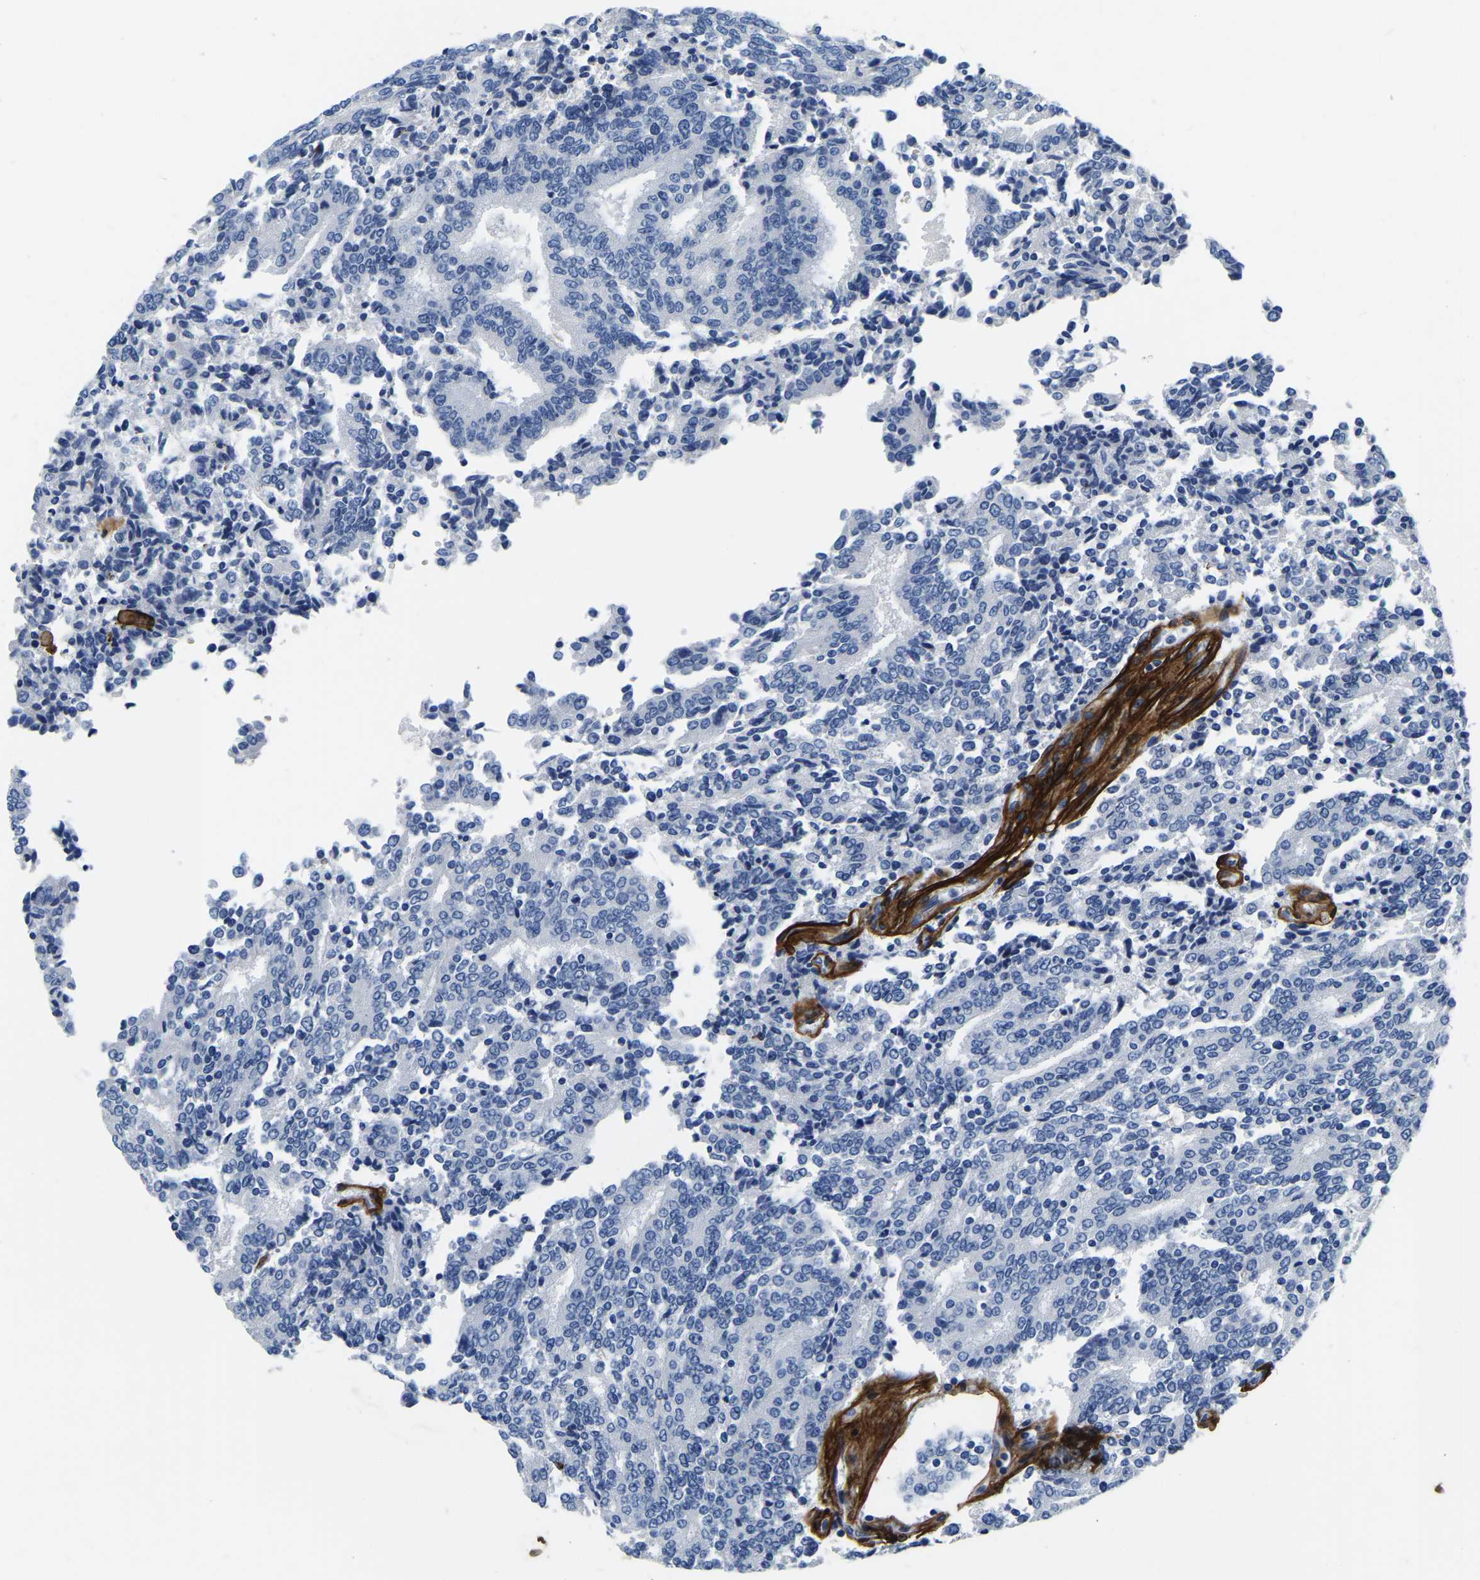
{"staining": {"intensity": "negative", "quantity": "none", "location": "none"}, "tissue": "prostate cancer", "cell_type": "Tumor cells", "image_type": "cancer", "snomed": [{"axis": "morphology", "description": "Normal tissue, NOS"}, {"axis": "morphology", "description": "Adenocarcinoma, High grade"}, {"axis": "topography", "description": "Prostate"}, {"axis": "topography", "description": "Seminal veicle"}], "caption": "Immunohistochemical staining of high-grade adenocarcinoma (prostate) demonstrates no significant staining in tumor cells. Brightfield microscopy of IHC stained with DAB (3,3'-diaminobenzidine) (brown) and hematoxylin (blue), captured at high magnification.", "gene": "COL6A1", "patient": {"sex": "male", "age": 55}}